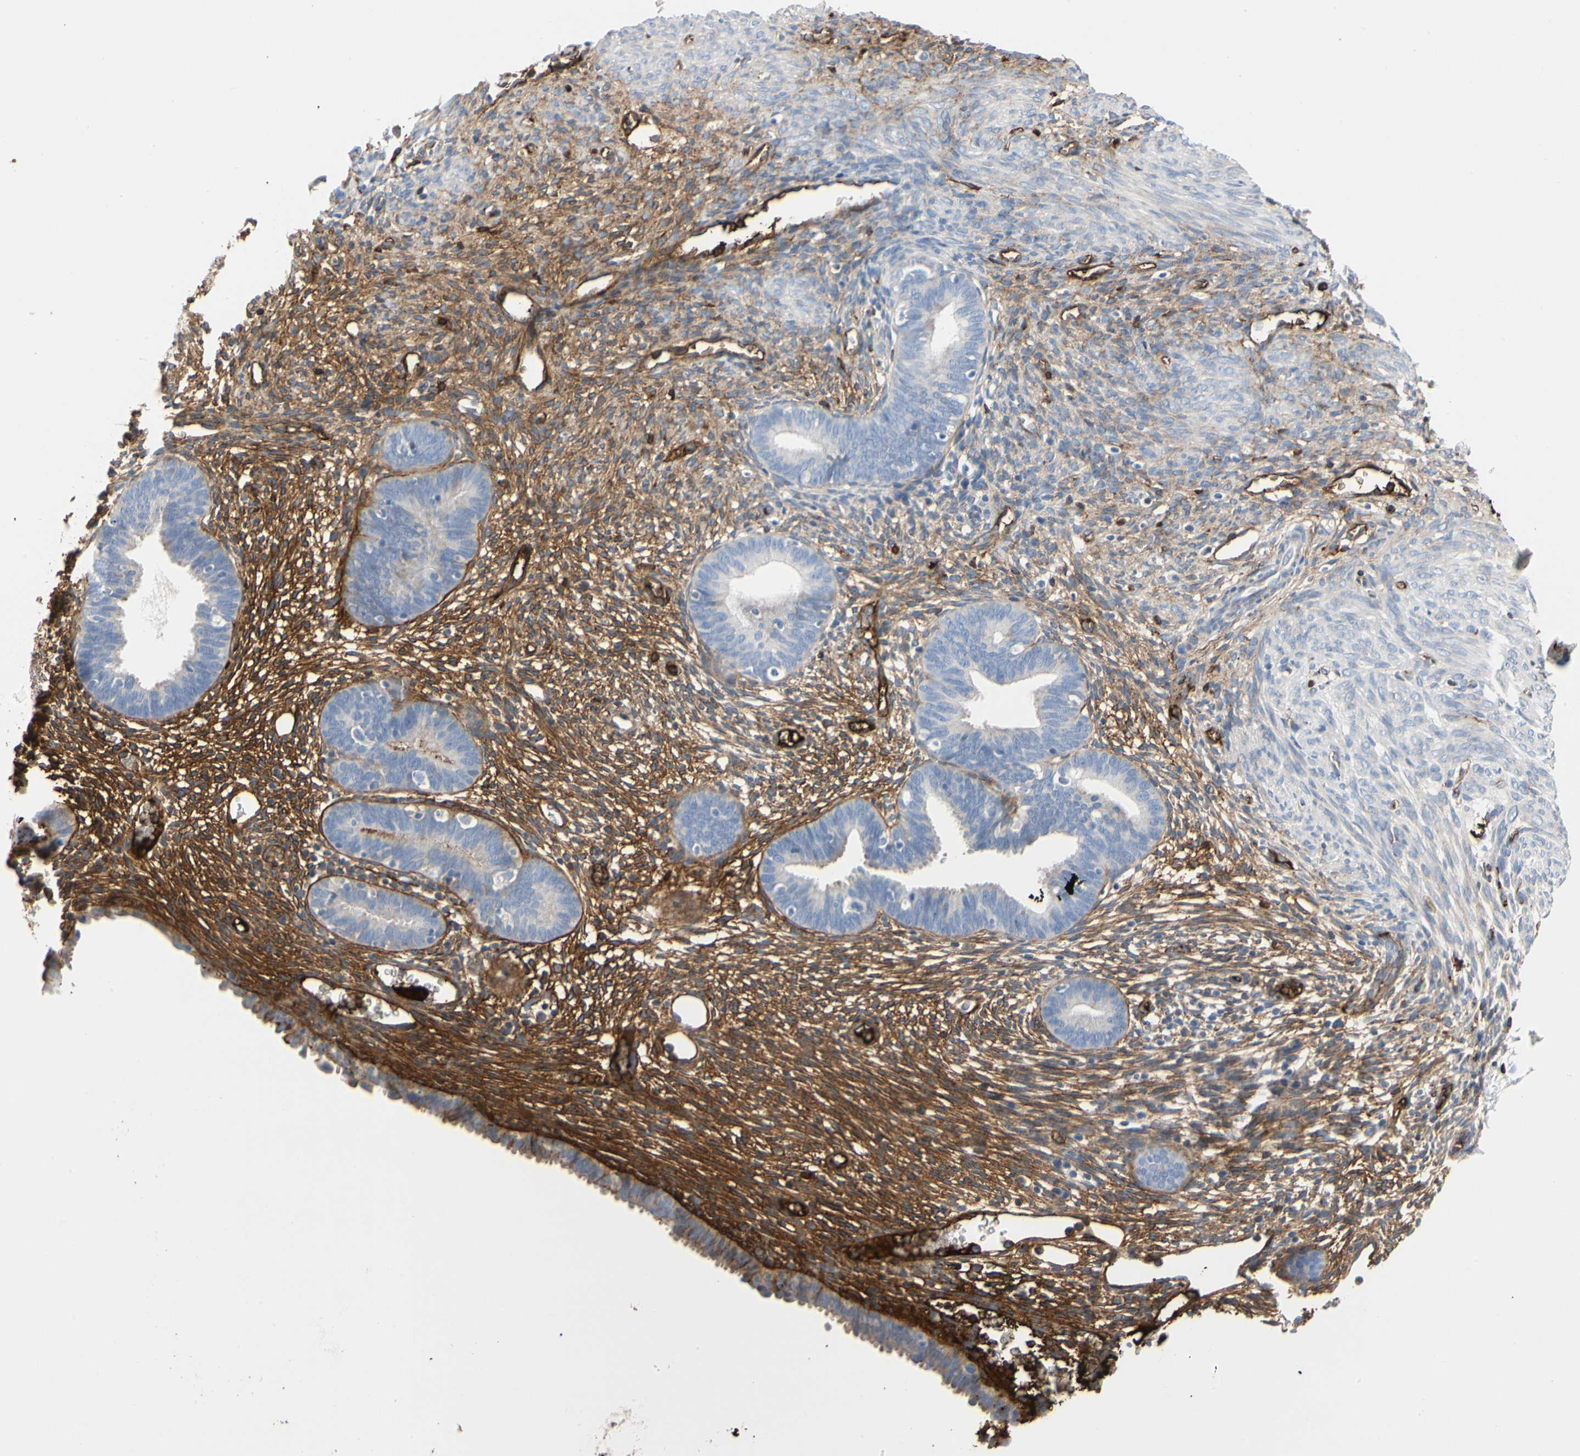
{"staining": {"intensity": "strong", "quantity": ">75%", "location": "cytoplasmic/membranous"}, "tissue": "endometrium", "cell_type": "Cells in endometrial stroma", "image_type": "normal", "snomed": [{"axis": "morphology", "description": "Normal tissue, NOS"}, {"axis": "morphology", "description": "Atrophy, NOS"}, {"axis": "topography", "description": "Uterus"}, {"axis": "topography", "description": "Endometrium"}], "caption": "An IHC histopathology image of unremarkable tissue is shown. Protein staining in brown highlights strong cytoplasmic/membranous positivity in endometrium within cells in endometrial stroma. (IHC, brightfield microscopy, high magnification).", "gene": "FGB", "patient": {"sex": "female", "age": 68}}